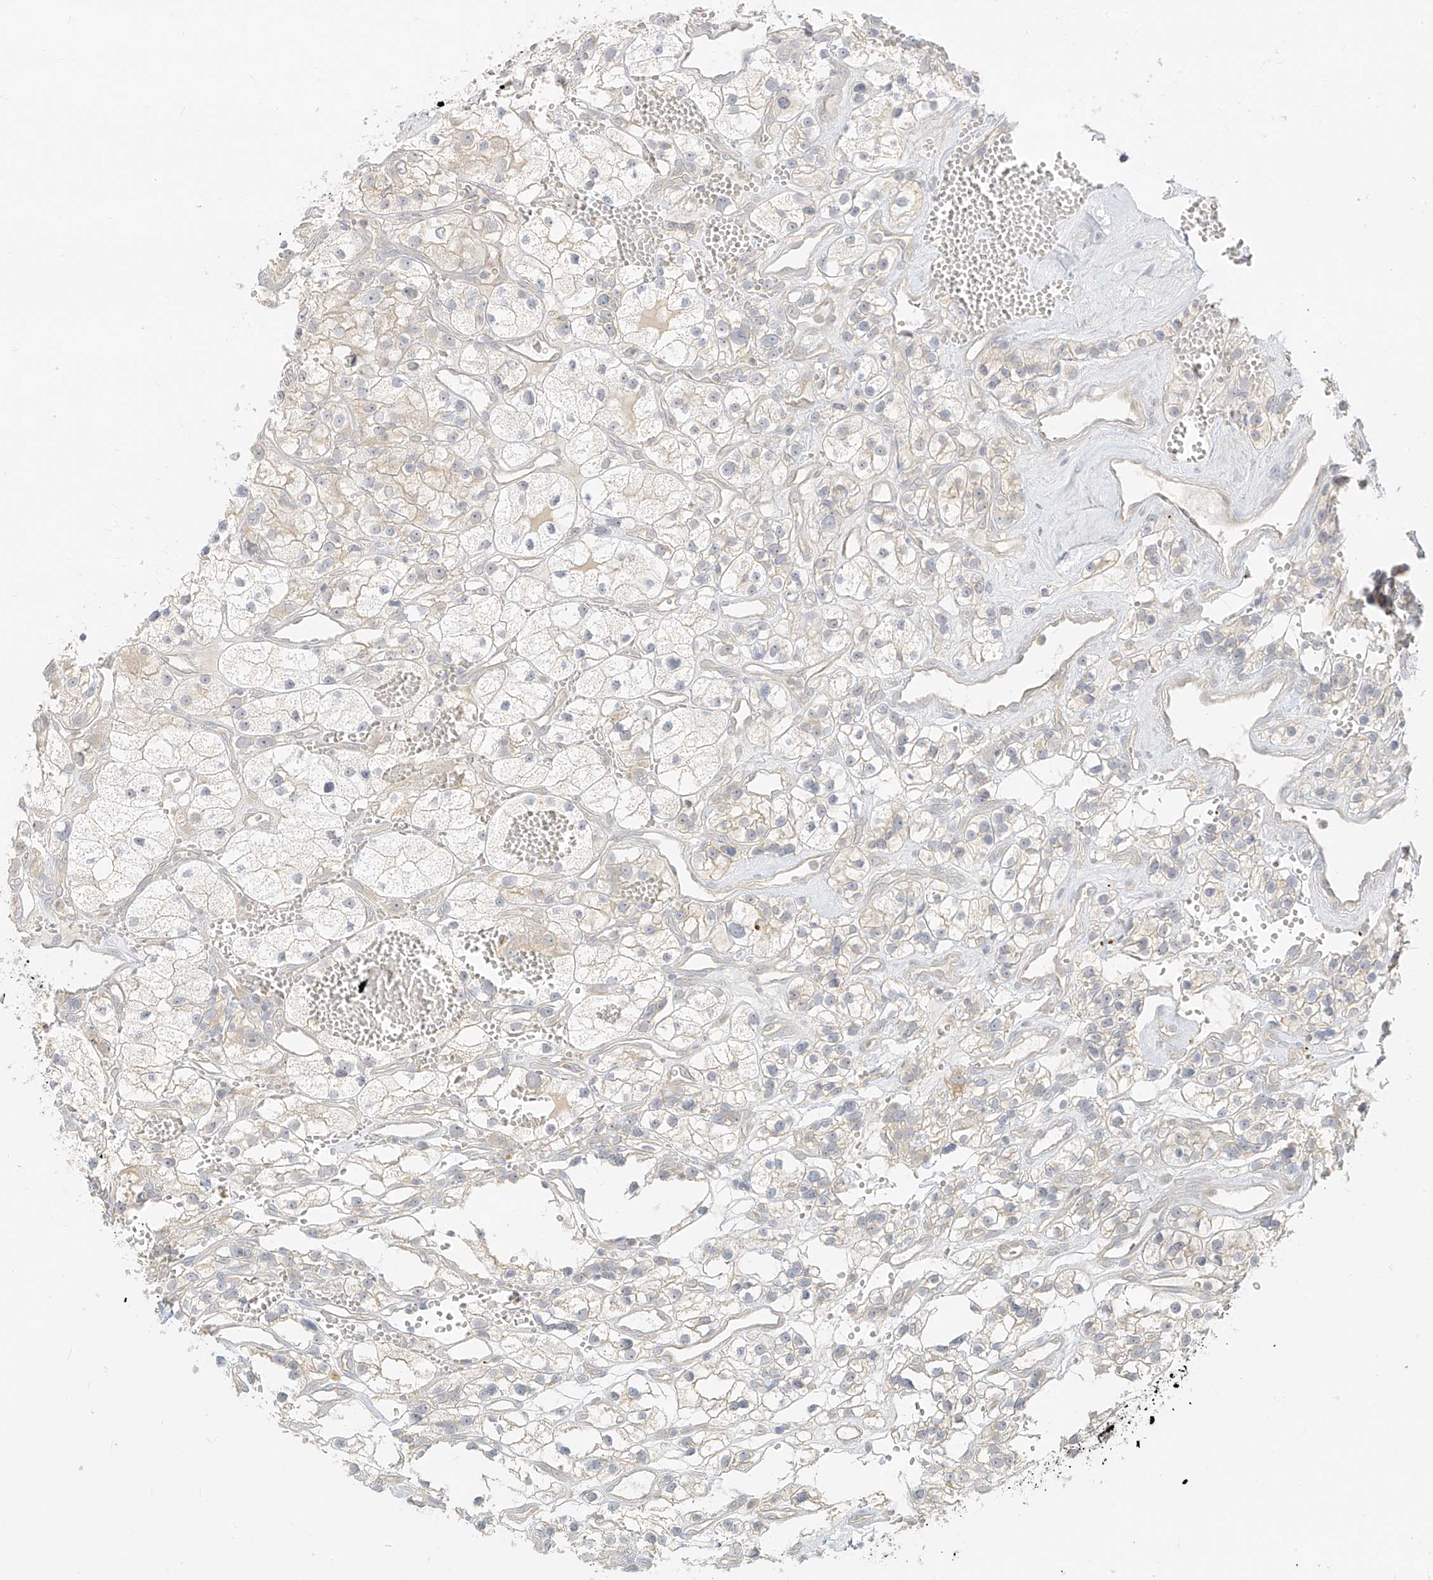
{"staining": {"intensity": "weak", "quantity": "<25%", "location": "cytoplasmic/membranous"}, "tissue": "renal cancer", "cell_type": "Tumor cells", "image_type": "cancer", "snomed": [{"axis": "morphology", "description": "Adenocarcinoma, NOS"}, {"axis": "topography", "description": "Kidney"}], "caption": "Adenocarcinoma (renal) was stained to show a protein in brown. There is no significant staining in tumor cells.", "gene": "LIPT1", "patient": {"sex": "female", "age": 57}}